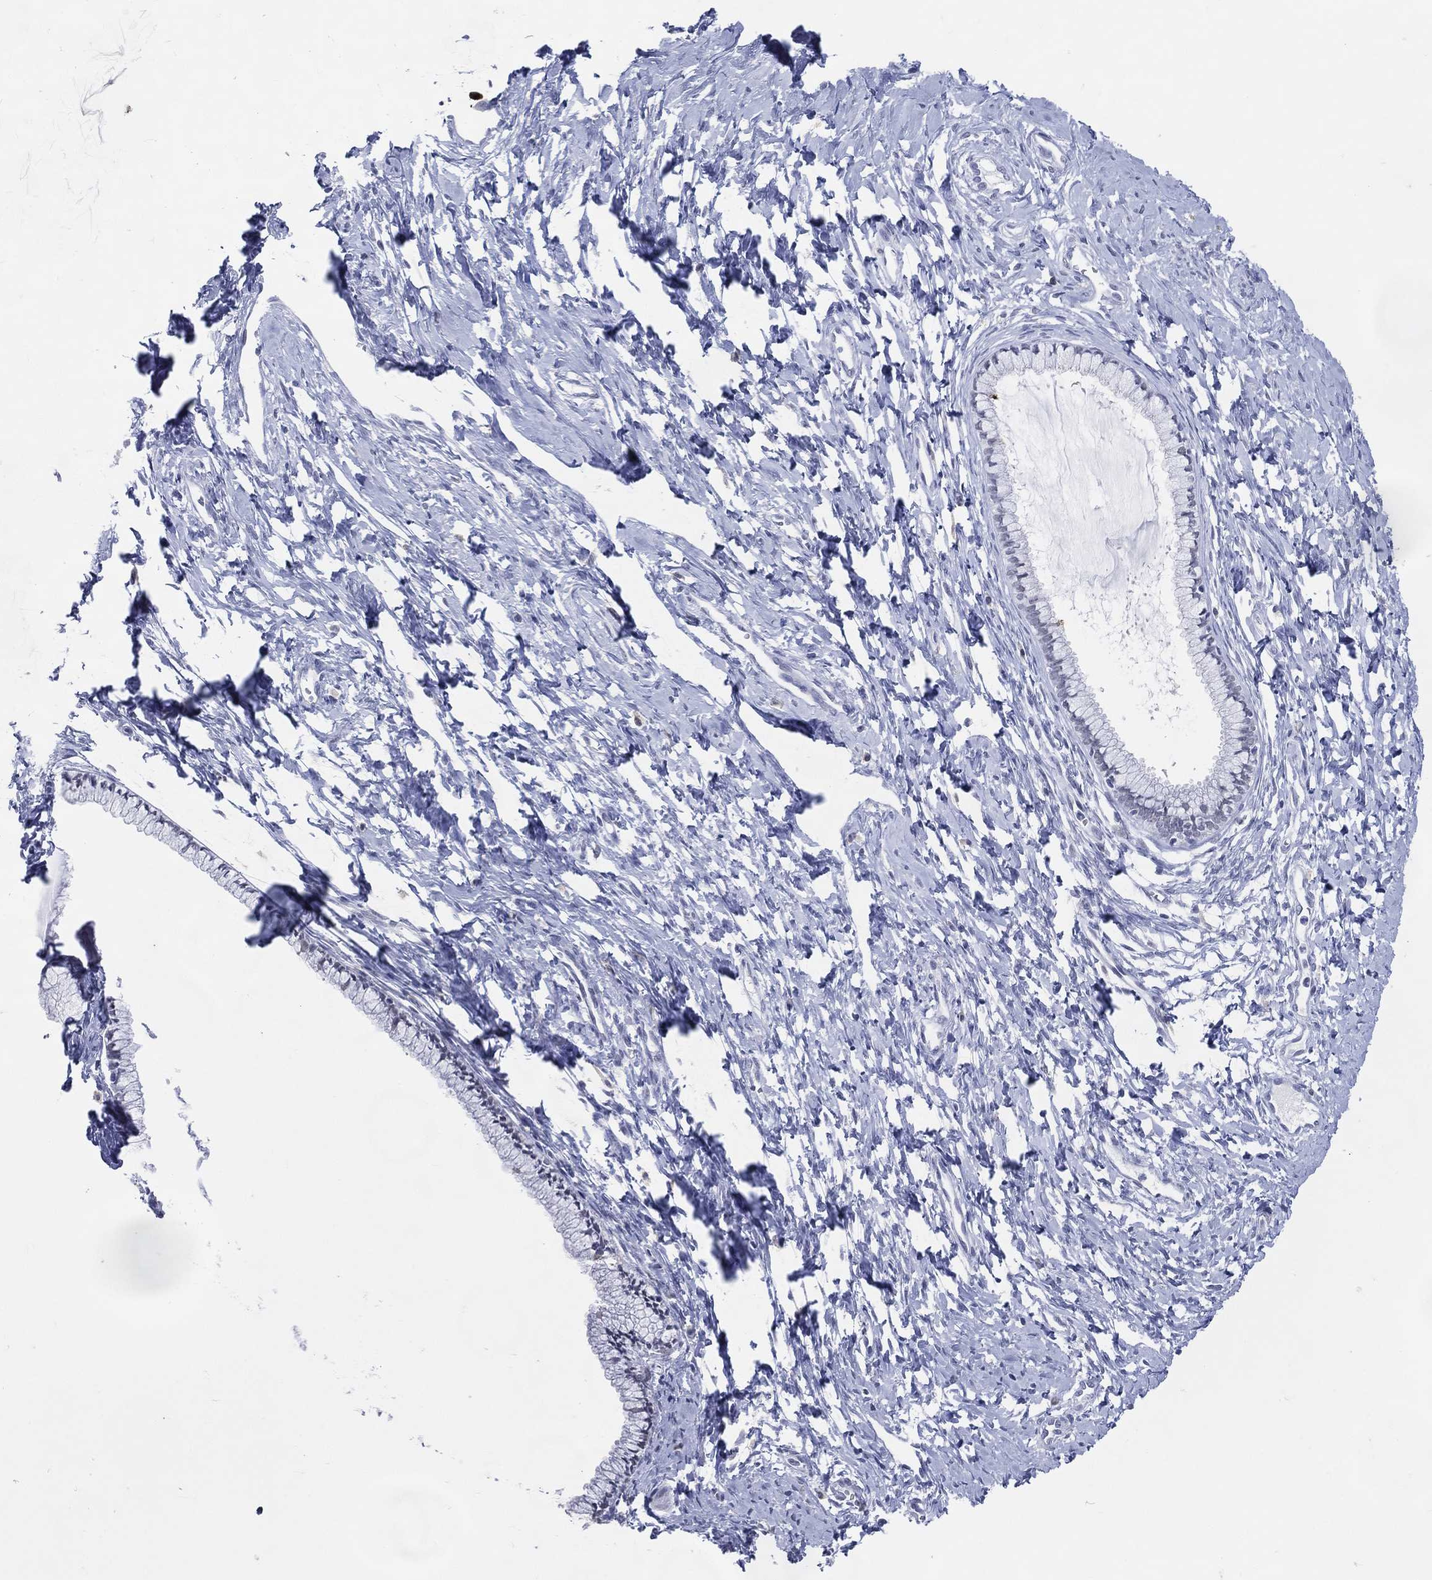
{"staining": {"intensity": "negative", "quantity": "none", "location": "none"}, "tissue": "cervix", "cell_type": "Glandular cells", "image_type": "normal", "snomed": [{"axis": "morphology", "description": "Normal tissue, NOS"}, {"axis": "topography", "description": "Cervix"}], "caption": "DAB immunohistochemical staining of unremarkable human cervix shows no significant positivity in glandular cells.", "gene": "CFAP58", "patient": {"sex": "female", "age": 40}}